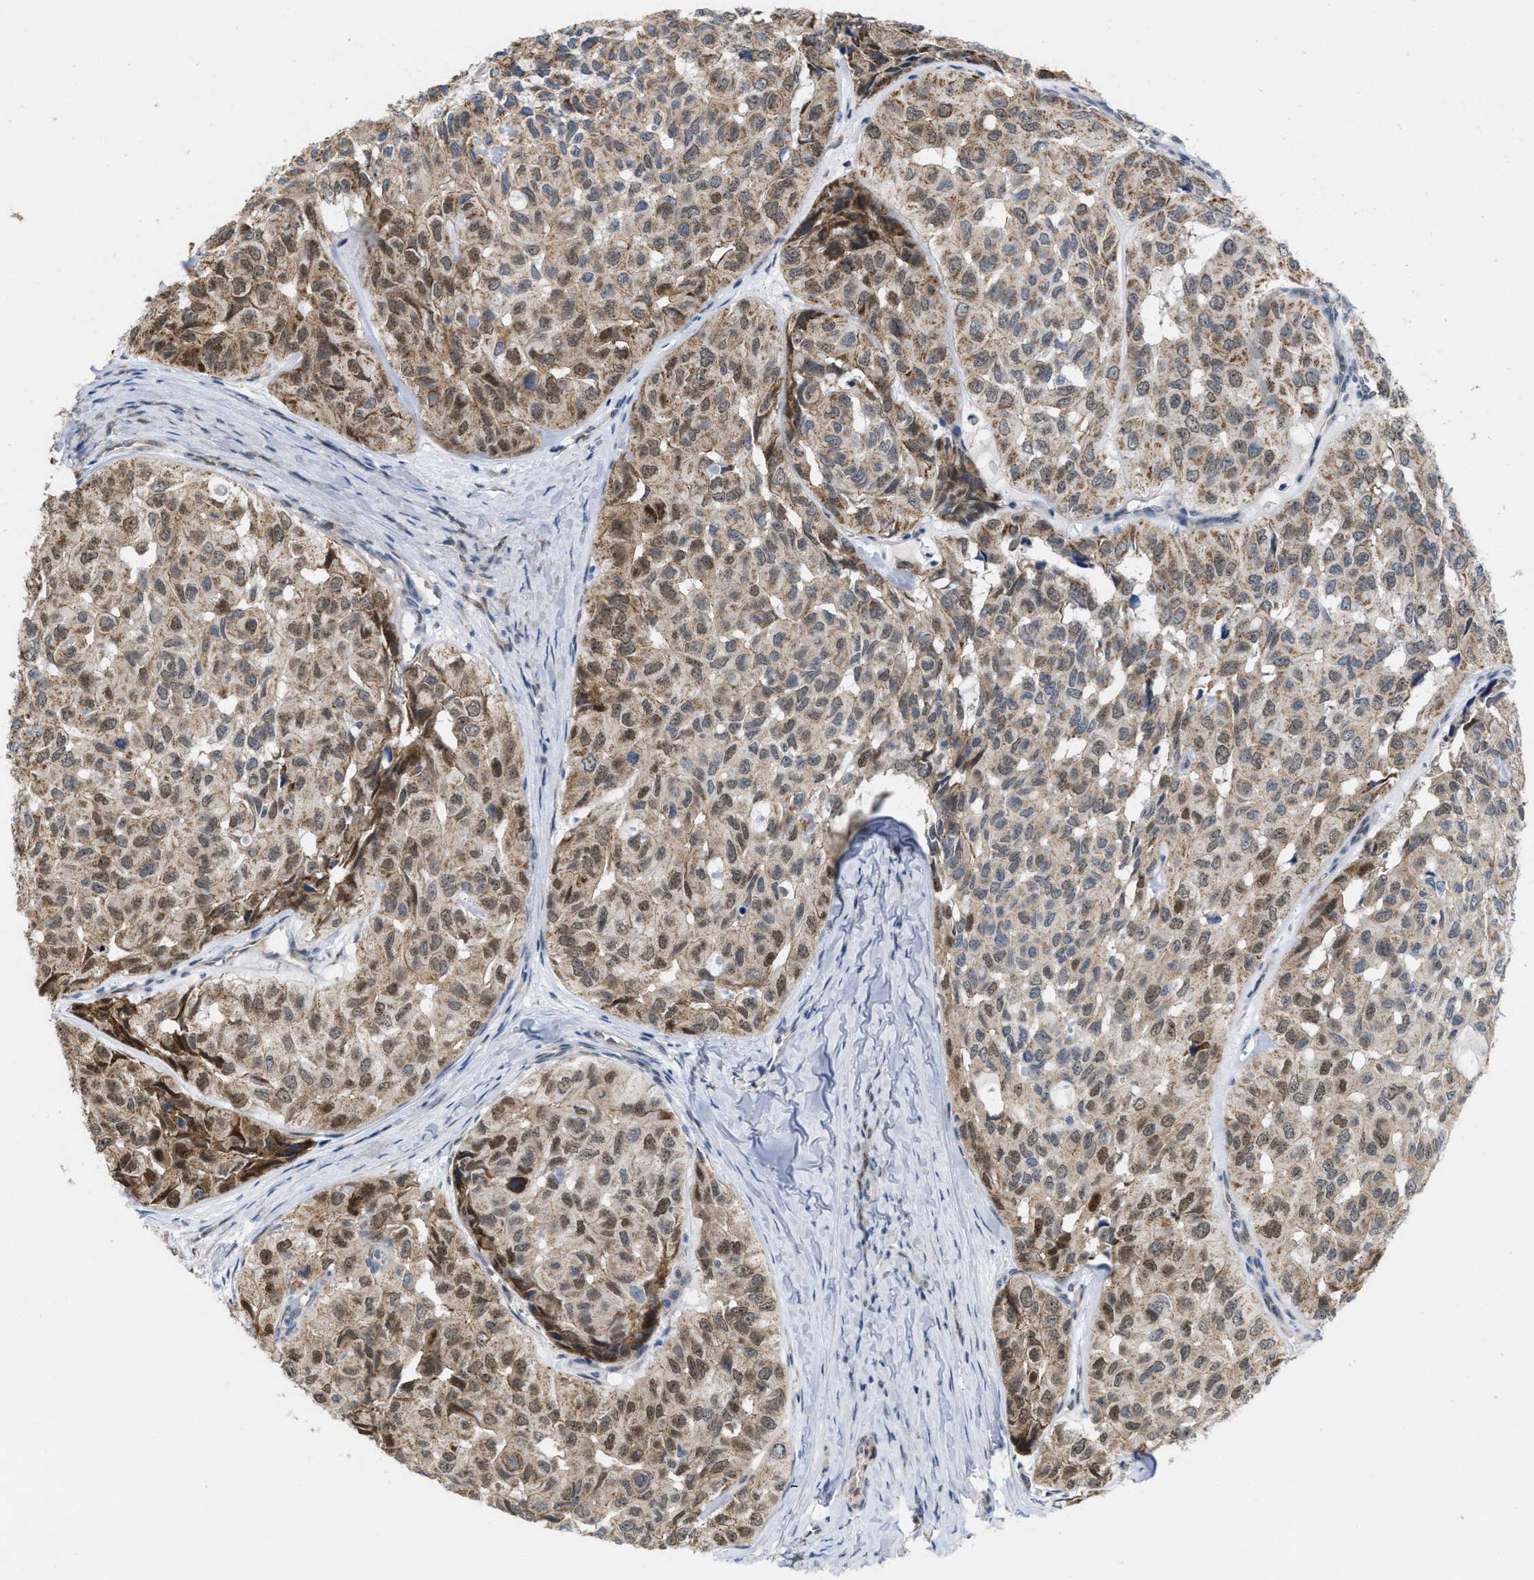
{"staining": {"intensity": "moderate", "quantity": ">75%", "location": "cytoplasmic/membranous,nuclear"}, "tissue": "head and neck cancer", "cell_type": "Tumor cells", "image_type": "cancer", "snomed": [{"axis": "morphology", "description": "Adenocarcinoma, NOS"}, {"axis": "topography", "description": "Salivary gland, NOS"}, {"axis": "topography", "description": "Head-Neck"}], "caption": "Immunohistochemistry (IHC) image of neoplastic tissue: head and neck cancer stained using immunohistochemistry (IHC) demonstrates medium levels of moderate protein expression localized specifically in the cytoplasmic/membranous and nuclear of tumor cells, appearing as a cytoplasmic/membranous and nuclear brown color.", "gene": "CDPF1", "patient": {"sex": "female", "age": 76}}